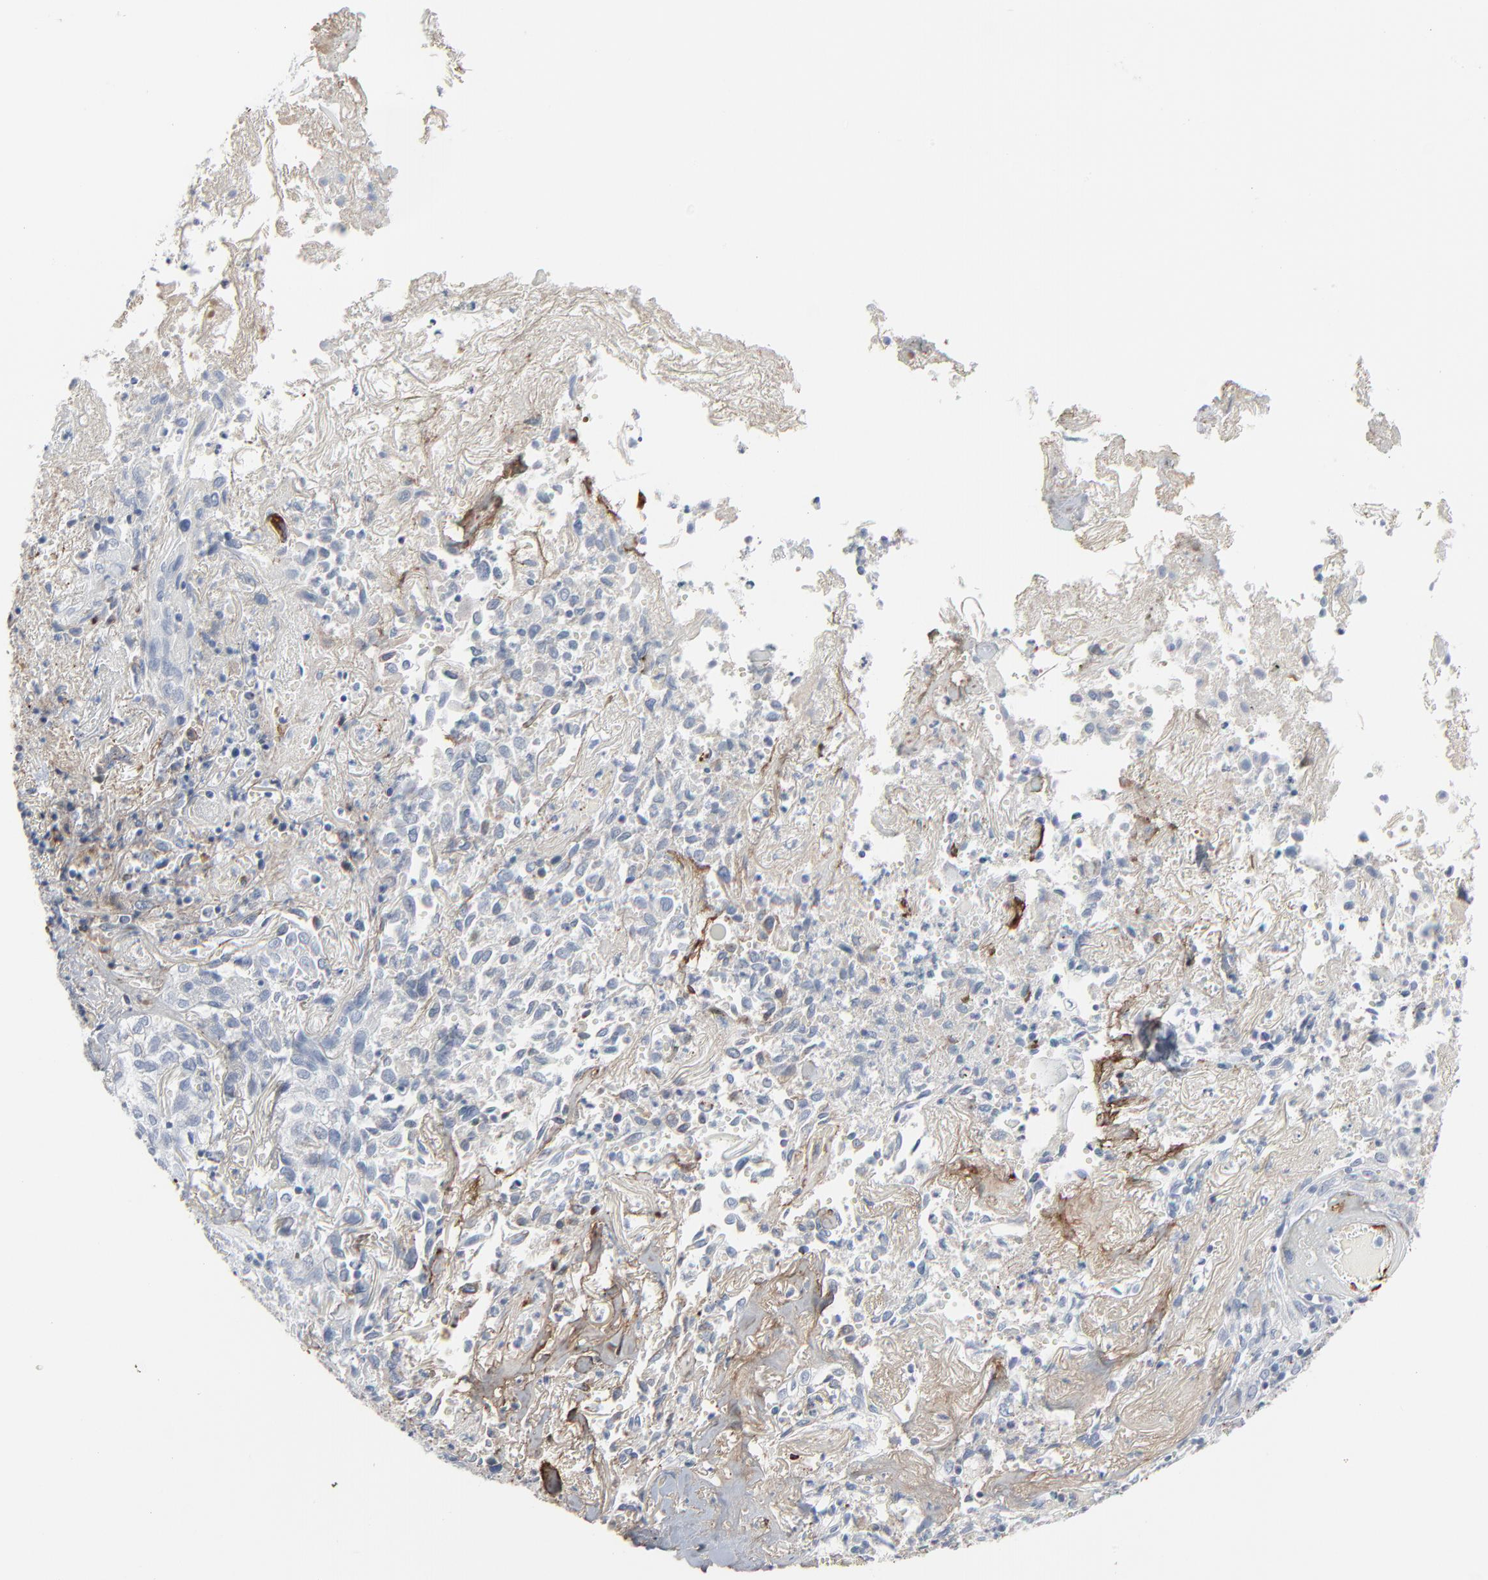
{"staining": {"intensity": "negative", "quantity": "none", "location": "none"}, "tissue": "skin cancer", "cell_type": "Tumor cells", "image_type": "cancer", "snomed": [{"axis": "morphology", "description": "Squamous cell carcinoma, NOS"}, {"axis": "topography", "description": "Skin"}], "caption": "Immunohistochemistry (IHC) of squamous cell carcinoma (skin) demonstrates no expression in tumor cells.", "gene": "BGN", "patient": {"sex": "male", "age": 65}}